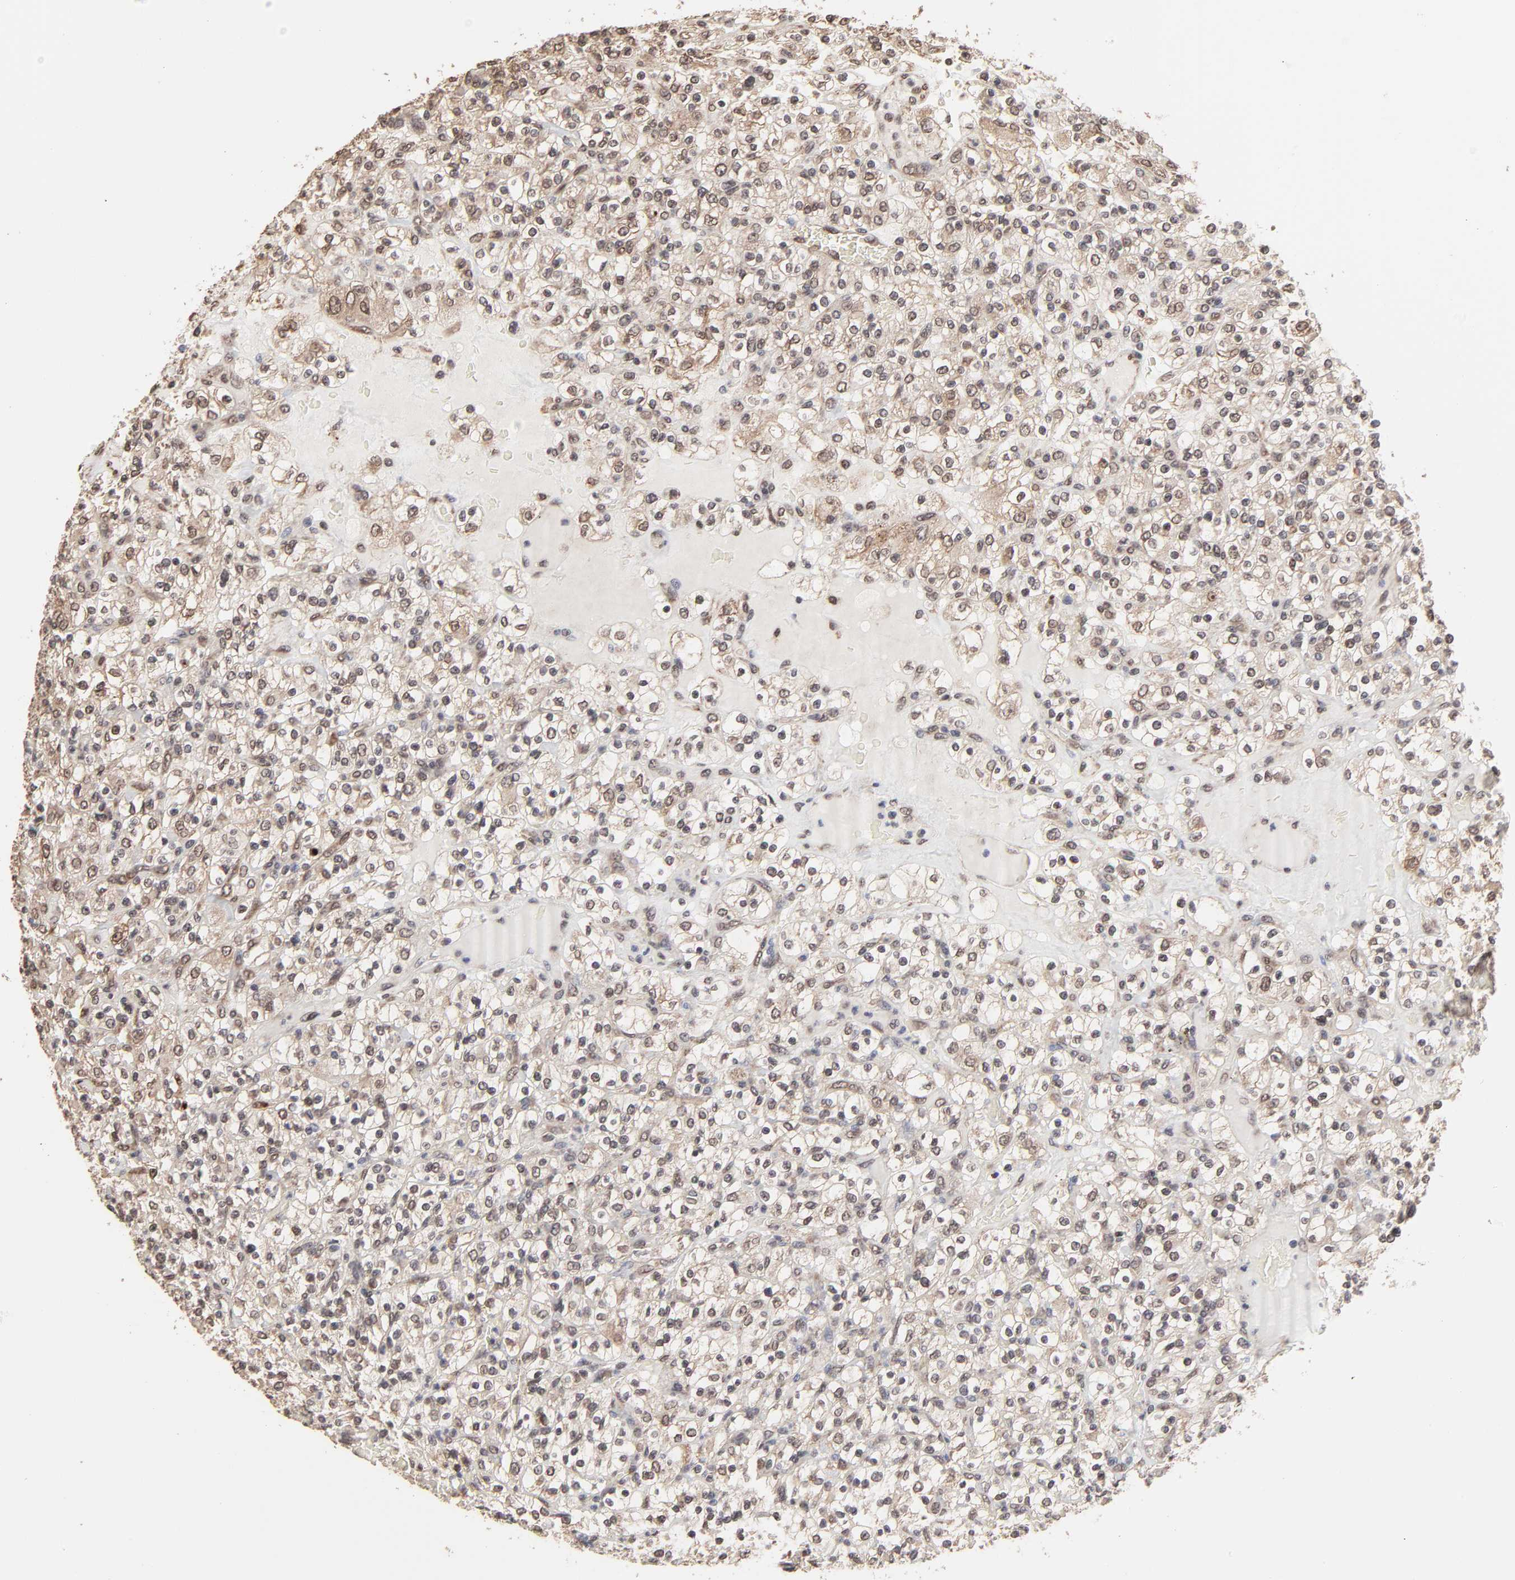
{"staining": {"intensity": "weak", "quantity": "25%-75%", "location": "cytoplasmic/membranous"}, "tissue": "renal cancer", "cell_type": "Tumor cells", "image_type": "cancer", "snomed": [{"axis": "morphology", "description": "Normal tissue, NOS"}, {"axis": "morphology", "description": "Adenocarcinoma, NOS"}, {"axis": "topography", "description": "Kidney"}], "caption": "Protein staining by immunohistochemistry (IHC) reveals weak cytoplasmic/membranous expression in about 25%-75% of tumor cells in adenocarcinoma (renal). (DAB = brown stain, brightfield microscopy at high magnification).", "gene": "CHM", "patient": {"sex": "female", "age": 72}}